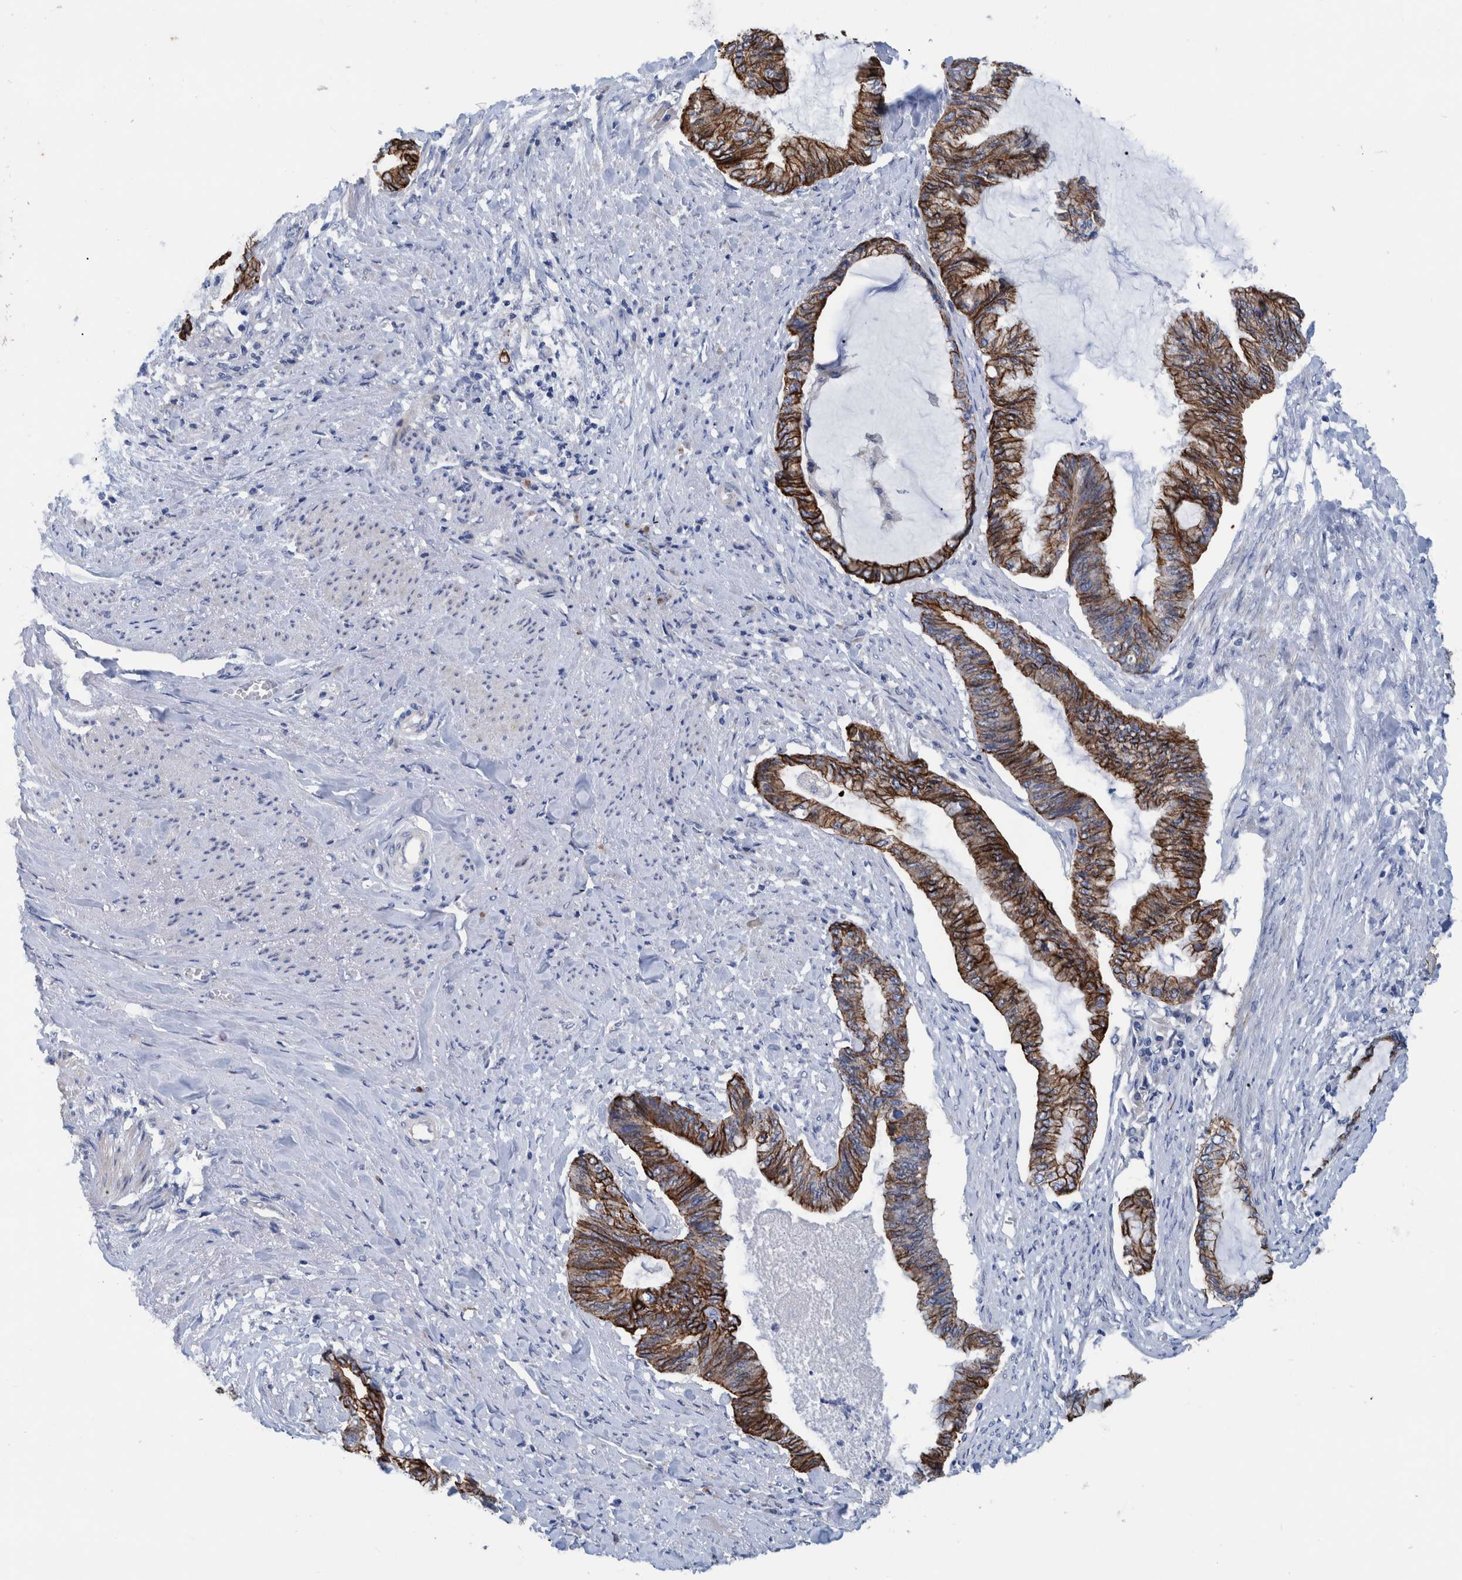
{"staining": {"intensity": "strong", "quantity": ">75%", "location": "cytoplasmic/membranous"}, "tissue": "endometrial cancer", "cell_type": "Tumor cells", "image_type": "cancer", "snomed": [{"axis": "morphology", "description": "Adenocarcinoma, NOS"}, {"axis": "topography", "description": "Endometrium"}], "caption": "Endometrial cancer stained with immunohistochemistry exhibits strong cytoplasmic/membranous staining in about >75% of tumor cells.", "gene": "MKS1", "patient": {"sex": "female", "age": 86}}